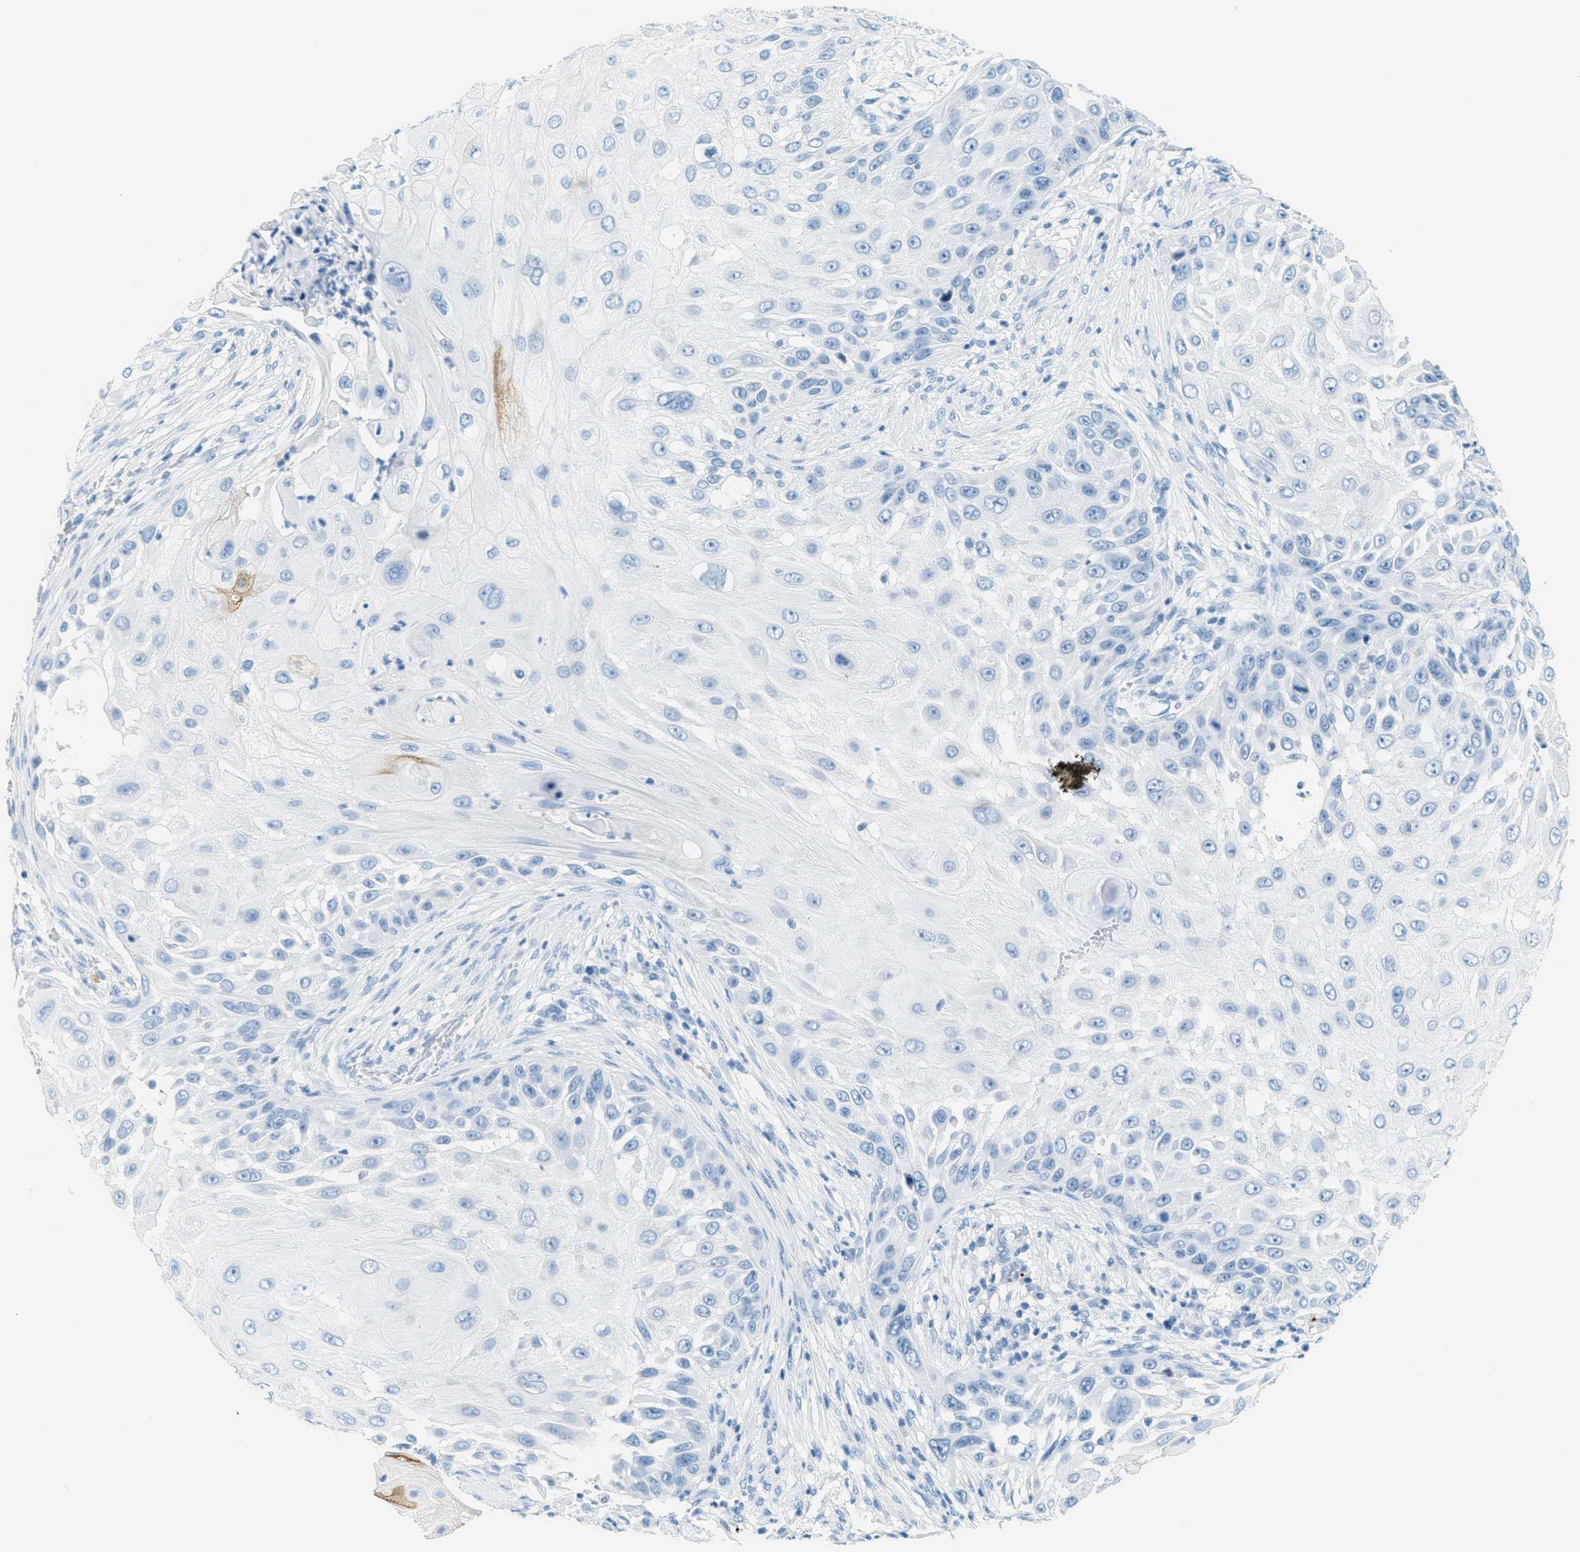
{"staining": {"intensity": "negative", "quantity": "none", "location": "none"}, "tissue": "skin cancer", "cell_type": "Tumor cells", "image_type": "cancer", "snomed": [{"axis": "morphology", "description": "Squamous cell carcinoma, NOS"}, {"axis": "topography", "description": "Skin"}], "caption": "Immunohistochemistry (IHC) micrograph of neoplastic tissue: skin cancer stained with DAB (3,3'-diaminobenzidine) reveals no significant protein positivity in tumor cells. (Stains: DAB (3,3'-diaminobenzidine) IHC with hematoxylin counter stain, Microscopy: brightfield microscopy at high magnification).", "gene": "PPBP", "patient": {"sex": "female", "age": 44}}